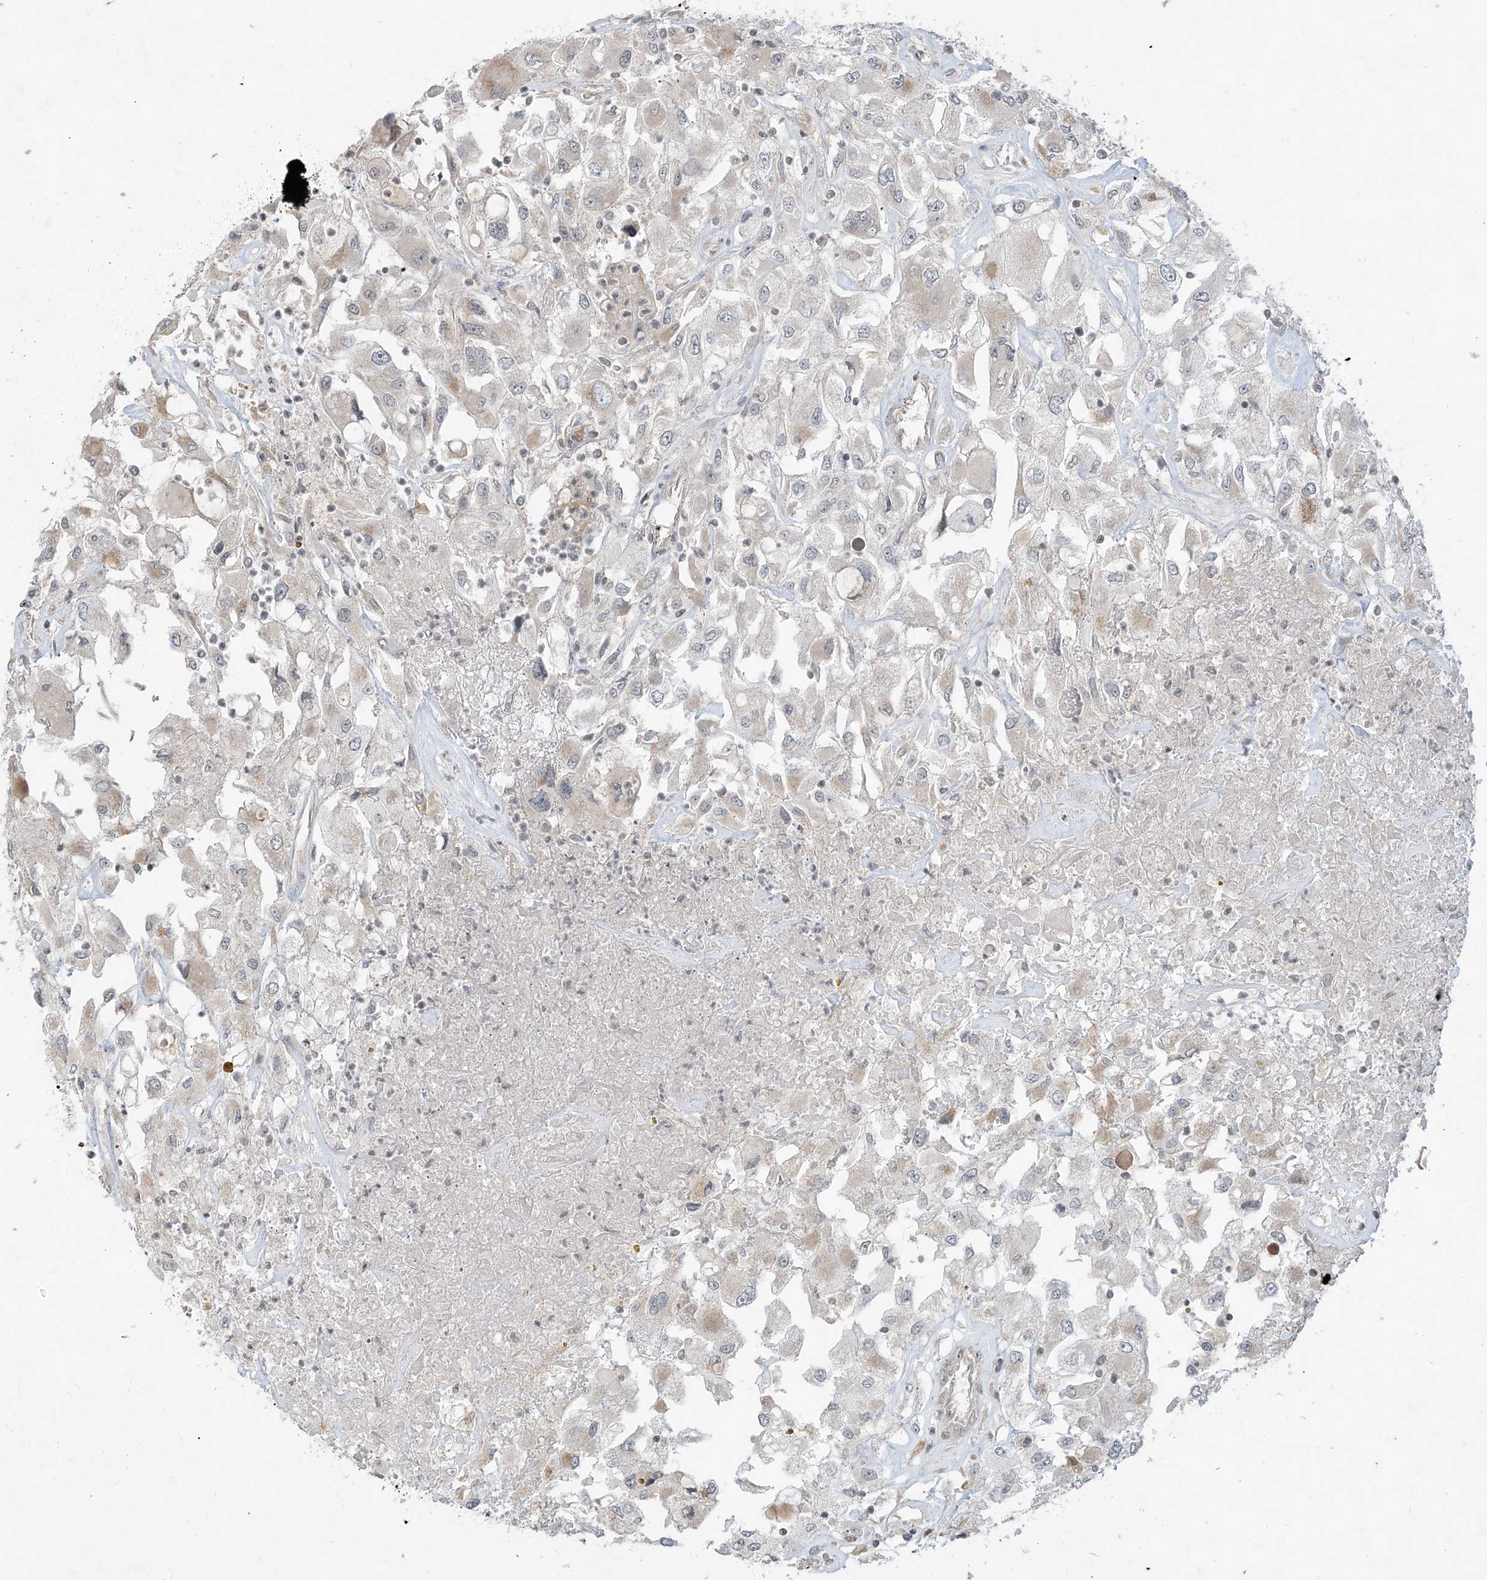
{"staining": {"intensity": "weak", "quantity": "<25%", "location": "cytoplasmic/membranous"}, "tissue": "renal cancer", "cell_type": "Tumor cells", "image_type": "cancer", "snomed": [{"axis": "morphology", "description": "Adenocarcinoma, NOS"}, {"axis": "topography", "description": "Kidney"}], "caption": "This is an IHC image of adenocarcinoma (renal). There is no positivity in tumor cells.", "gene": "DGKQ", "patient": {"sex": "female", "age": 52}}